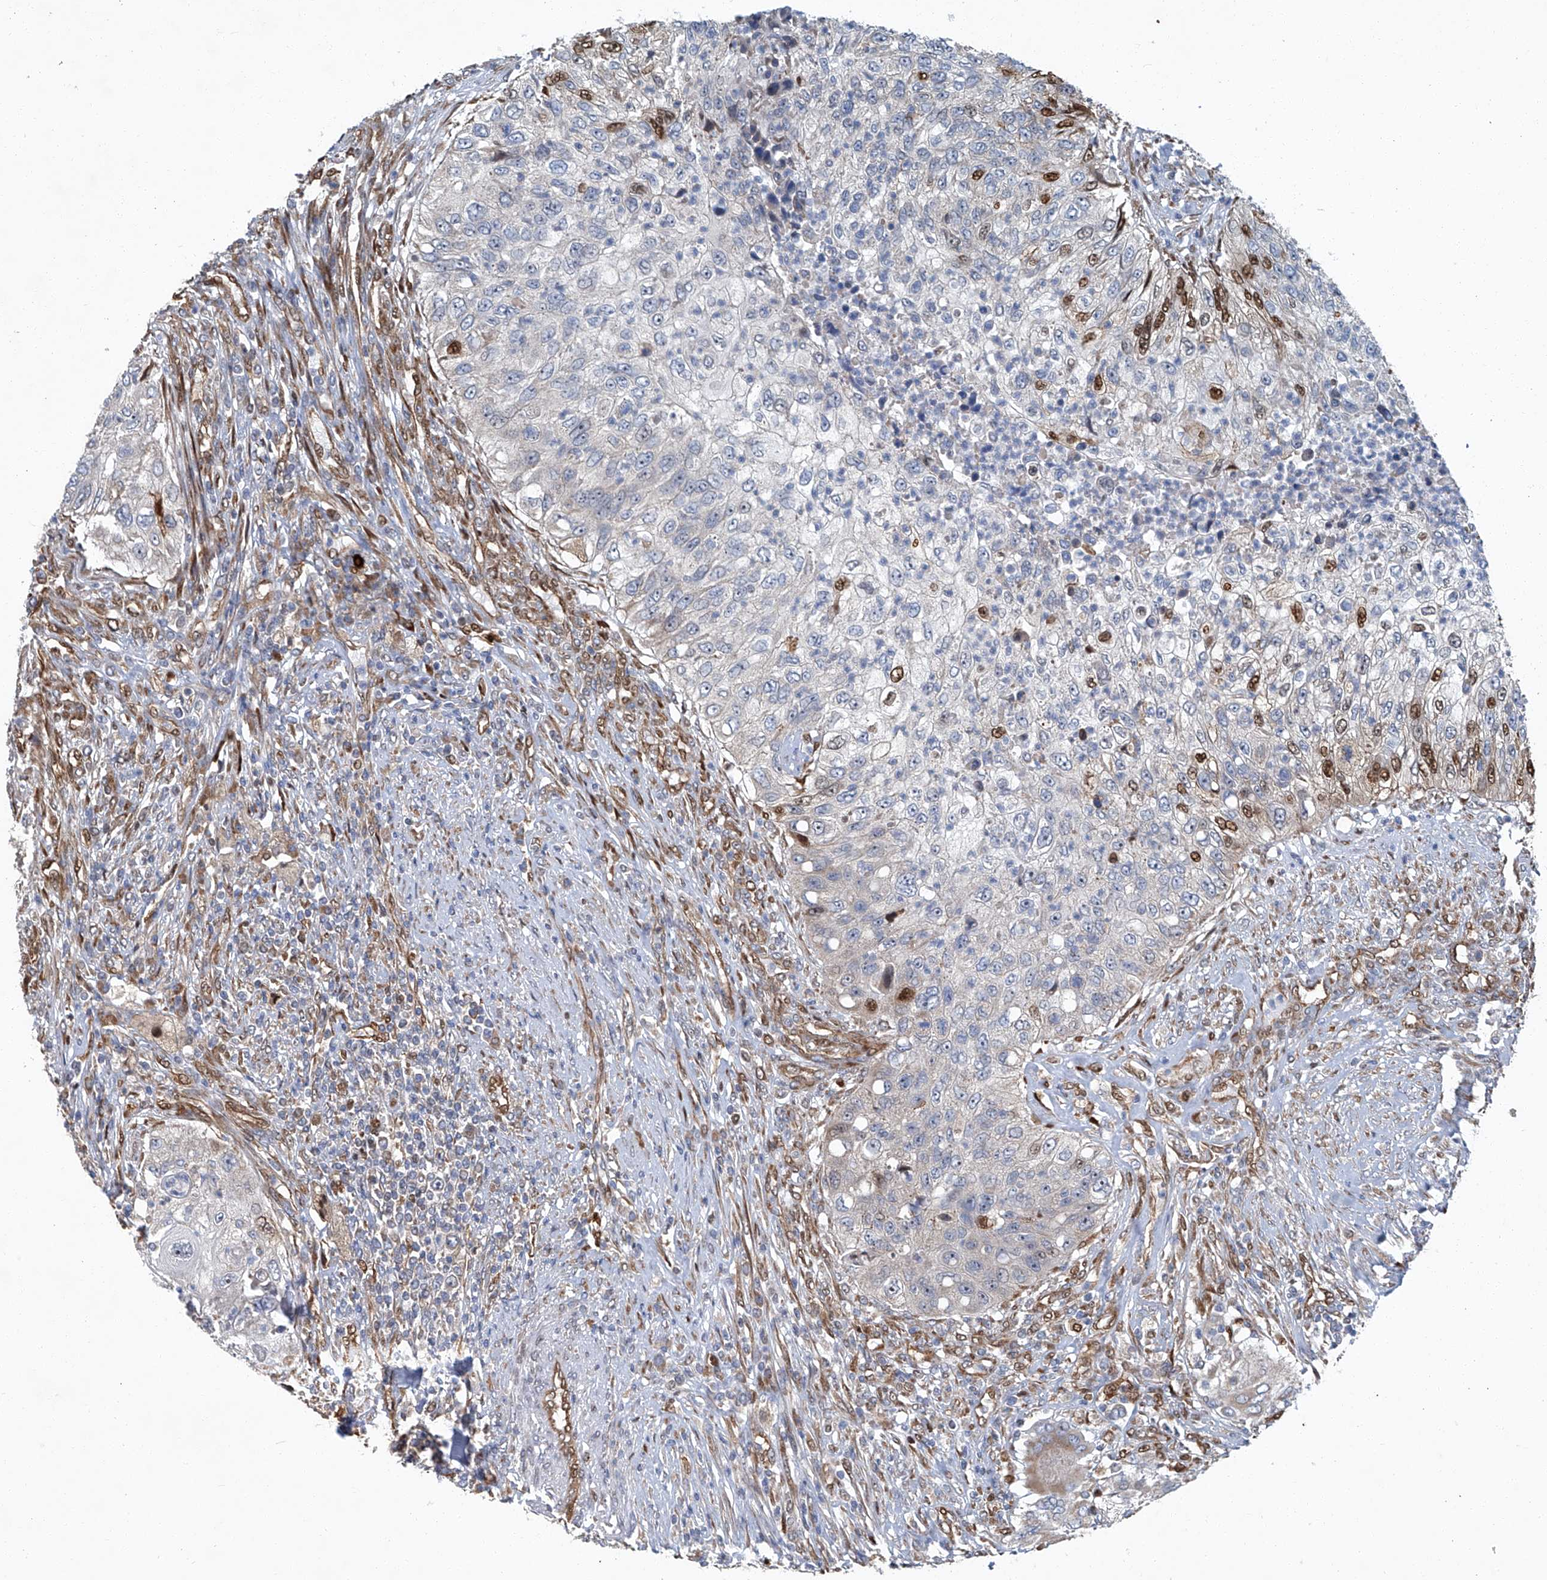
{"staining": {"intensity": "moderate", "quantity": "<25%", "location": "nuclear"}, "tissue": "urothelial cancer", "cell_type": "Tumor cells", "image_type": "cancer", "snomed": [{"axis": "morphology", "description": "Urothelial carcinoma, High grade"}, {"axis": "topography", "description": "Urinary bladder"}], "caption": "This histopathology image demonstrates urothelial carcinoma (high-grade) stained with IHC to label a protein in brown. The nuclear of tumor cells show moderate positivity for the protein. Nuclei are counter-stained blue.", "gene": "GPR132", "patient": {"sex": "female", "age": 60}}